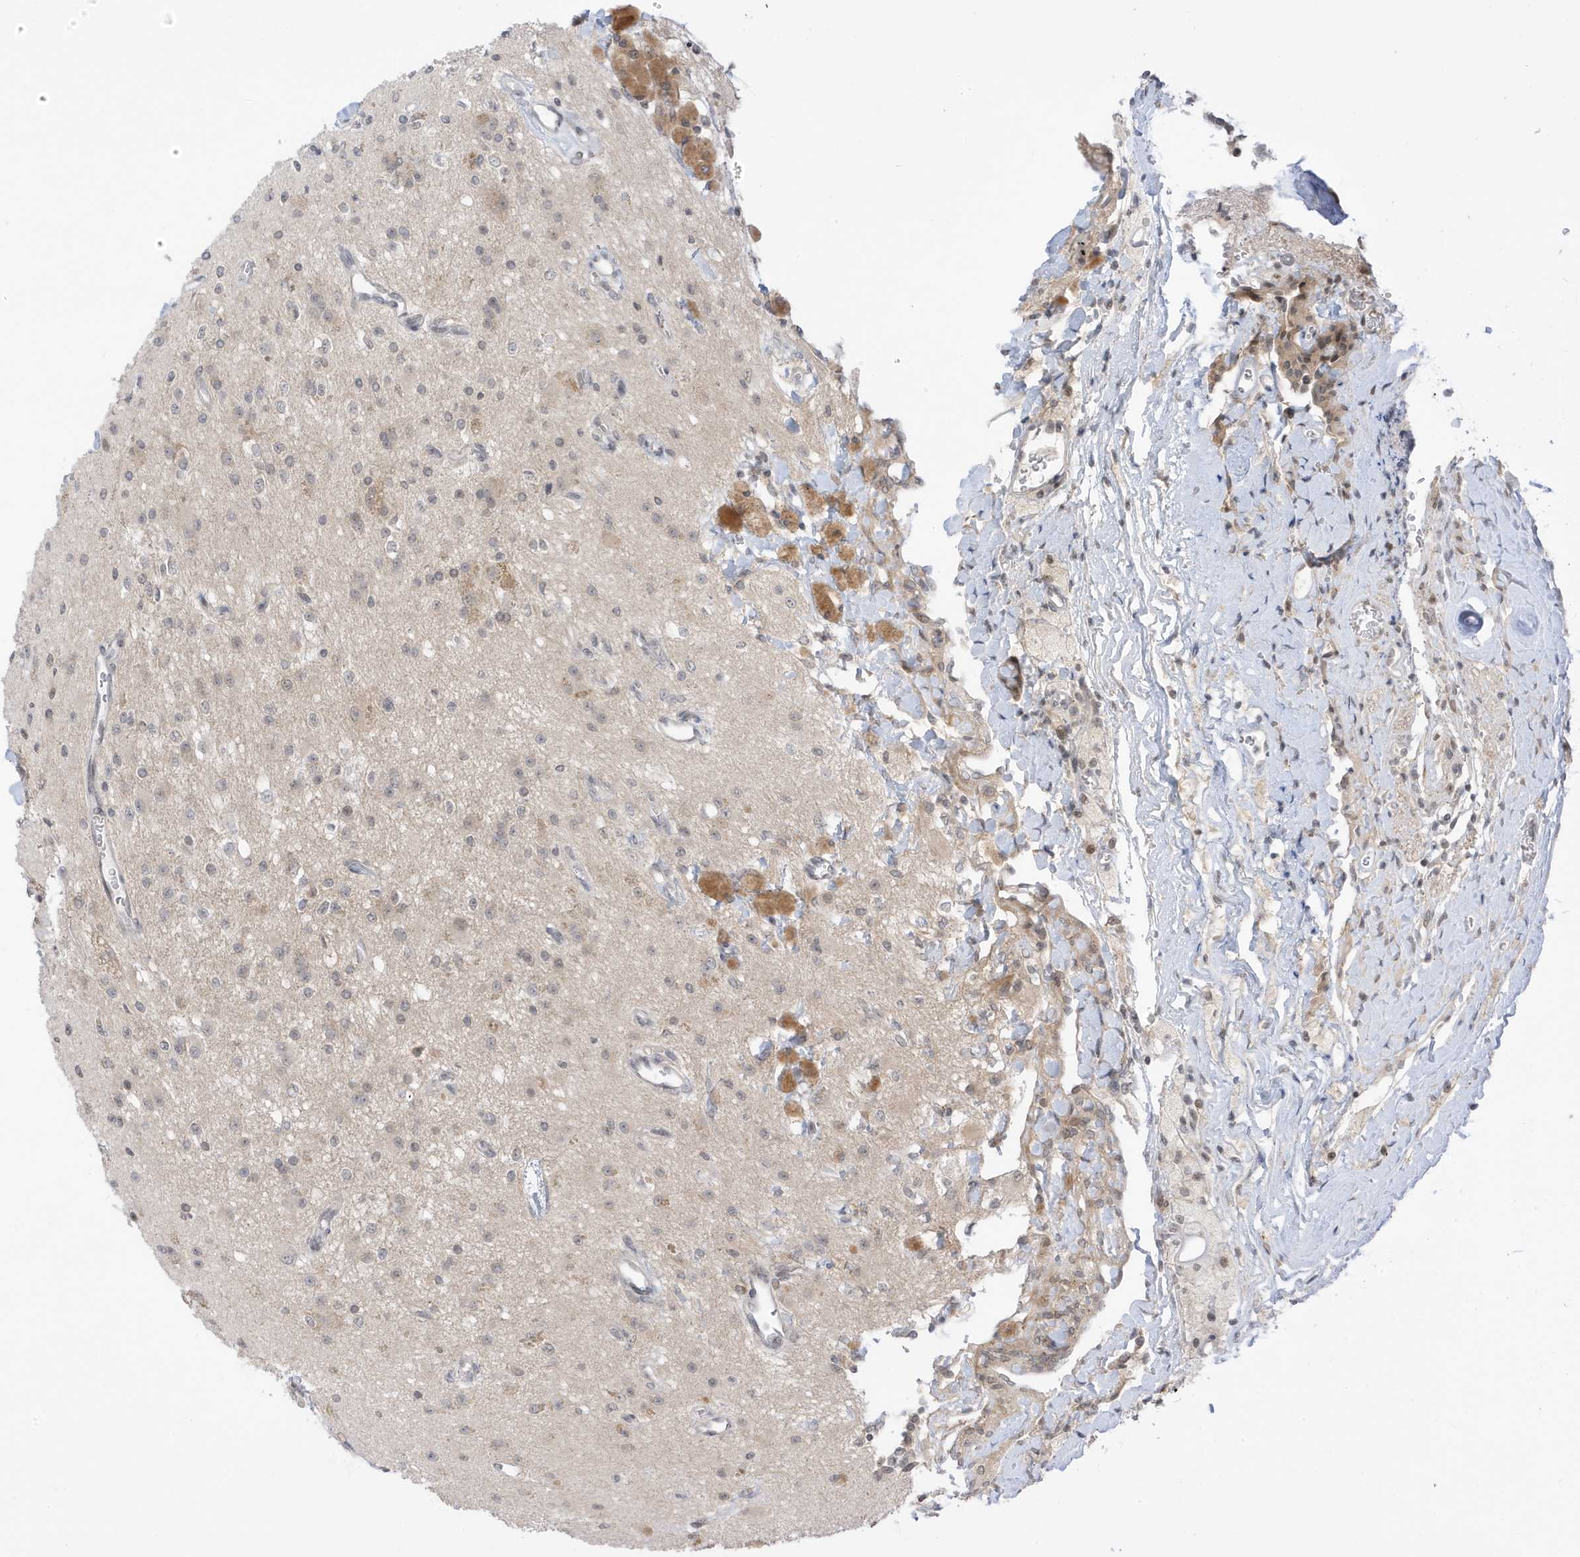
{"staining": {"intensity": "weak", "quantity": "25%-75%", "location": "nuclear"}, "tissue": "glioma", "cell_type": "Tumor cells", "image_type": "cancer", "snomed": [{"axis": "morphology", "description": "Glioma, malignant, High grade"}, {"axis": "topography", "description": "Brain"}], "caption": "Immunohistochemistry (IHC) photomicrograph of human glioma stained for a protein (brown), which exhibits low levels of weak nuclear staining in approximately 25%-75% of tumor cells.", "gene": "TAB3", "patient": {"sex": "male", "age": 34}}